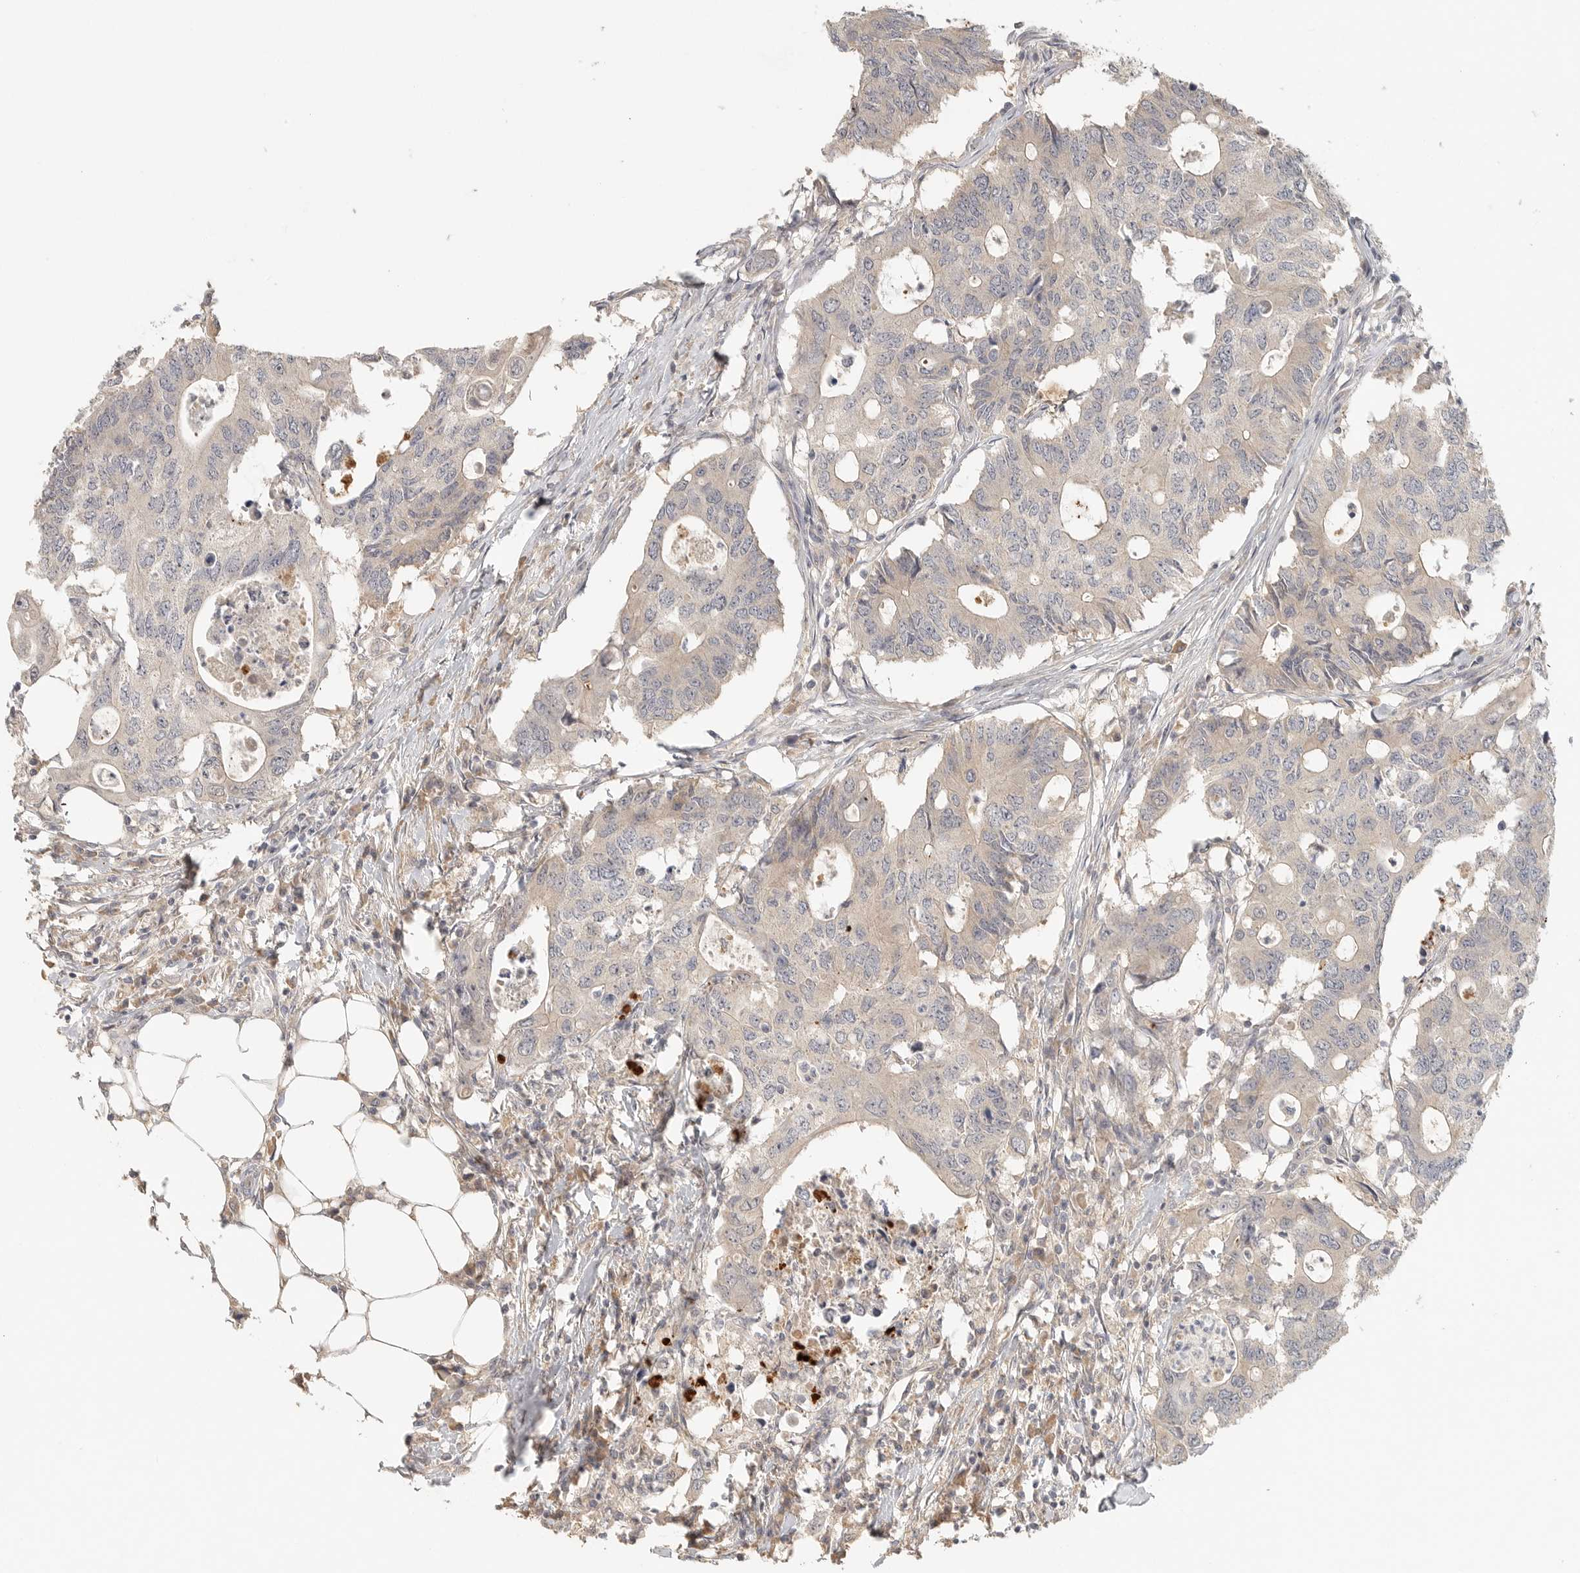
{"staining": {"intensity": "weak", "quantity": "<25%", "location": "cytoplasmic/membranous"}, "tissue": "colorectal cancer", "cell_type": "Tumor cells", "image_type": "cancer", "snomed": [{"axis": "morphology", "description": "Adenocarcinoma, NOS"}, {"axis": "topography", "description": "Colon"}], "caption": "Photomicrograph shows no significant protein staining in tumor cells of colorectal cancer.", "gene": "HDAC6", "patient": {"sex": "male", "age": 71}}